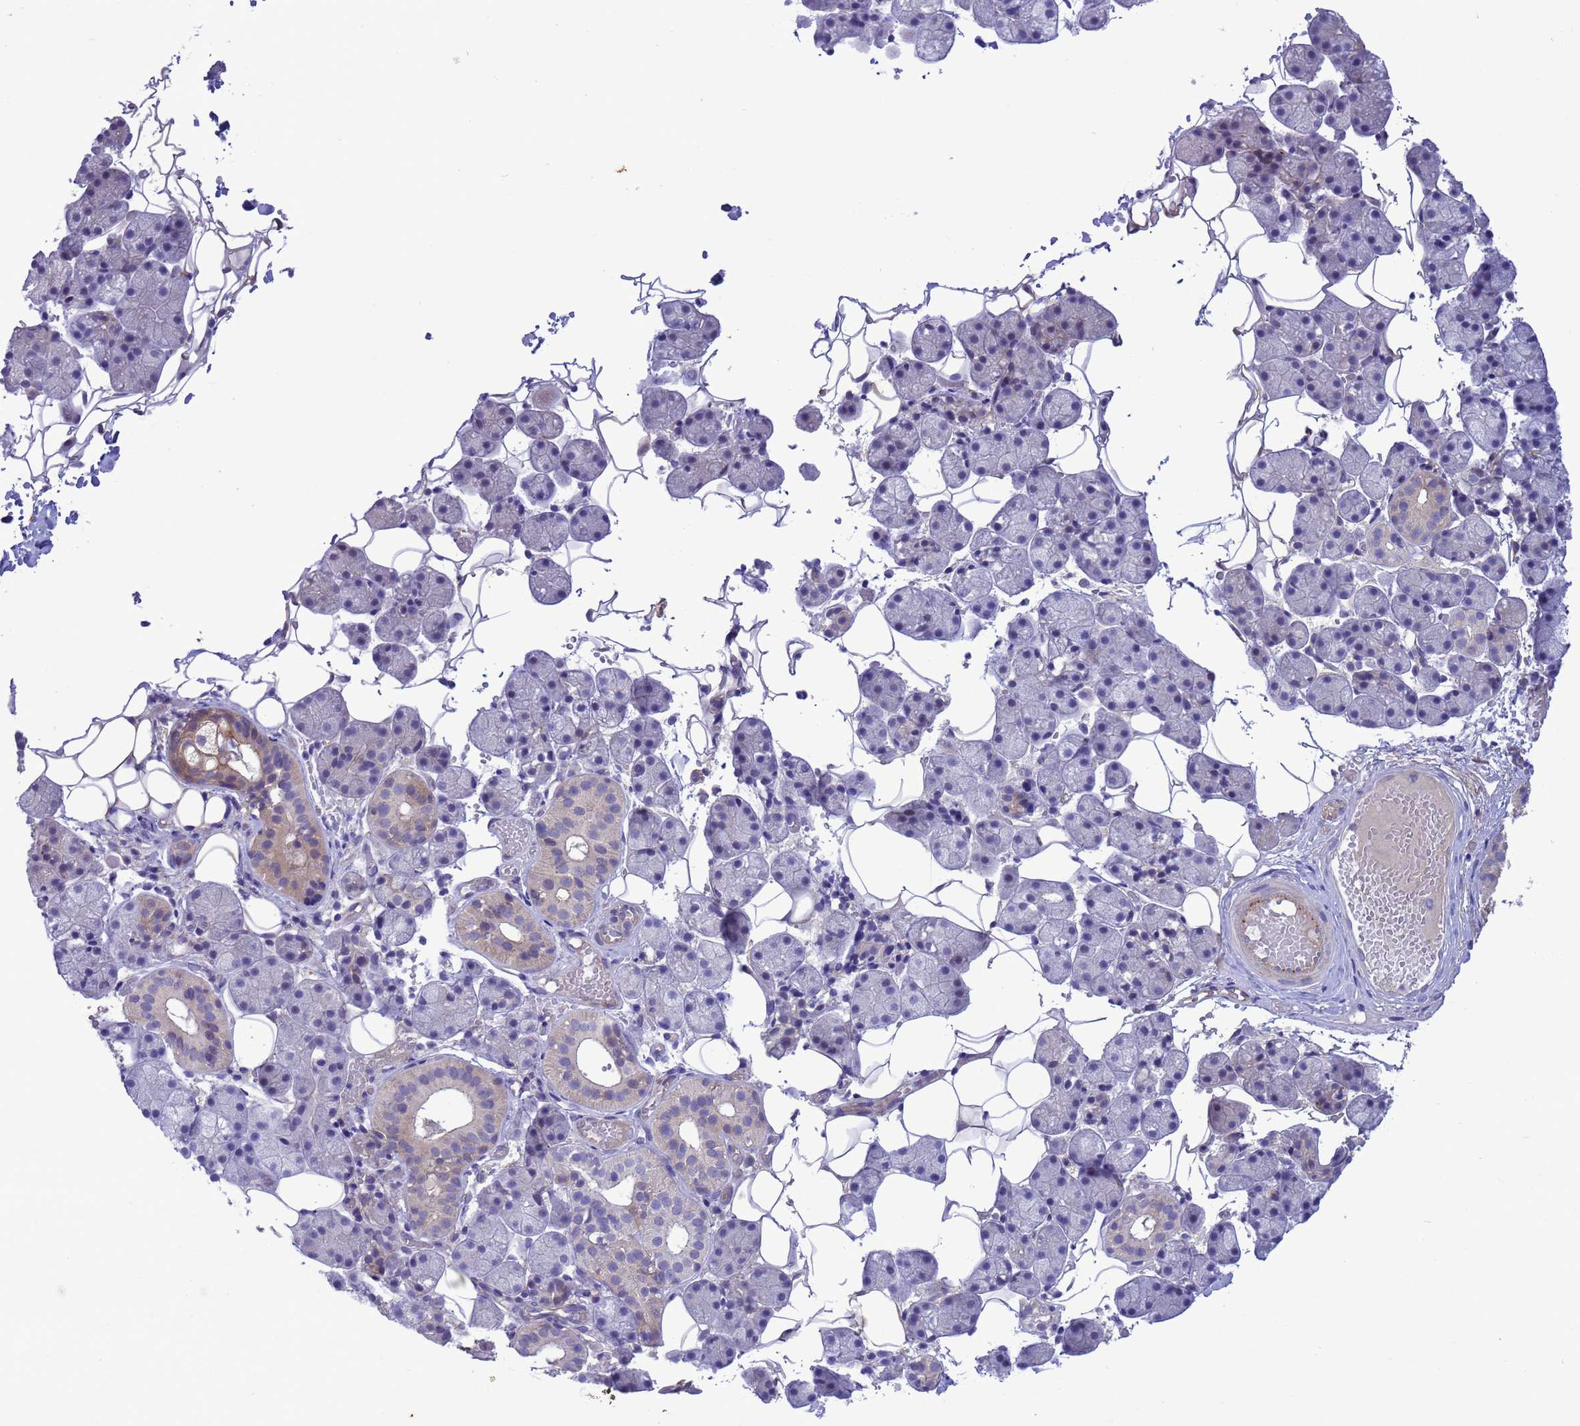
{"staining": {"intensity": "weak", "quantity": "<25%", "location": "cytoplasmic/membranous"}, "tissue": "salivary gland", "cell_type": "Glandular cells", "image_type": "normal", "snomed": [{"axis": "morphology", "description": "Normal tissue, NOS"}, {"axis": "topography", "description": "Salivary gland"}], "caption": "Immunohistochemistry photomicrograph of normal salivary gland stained for a protein (brown), which displays no staining in glandular cells.", "gene": "GJA10", "patient": {"sex": "female", "age": 33}}